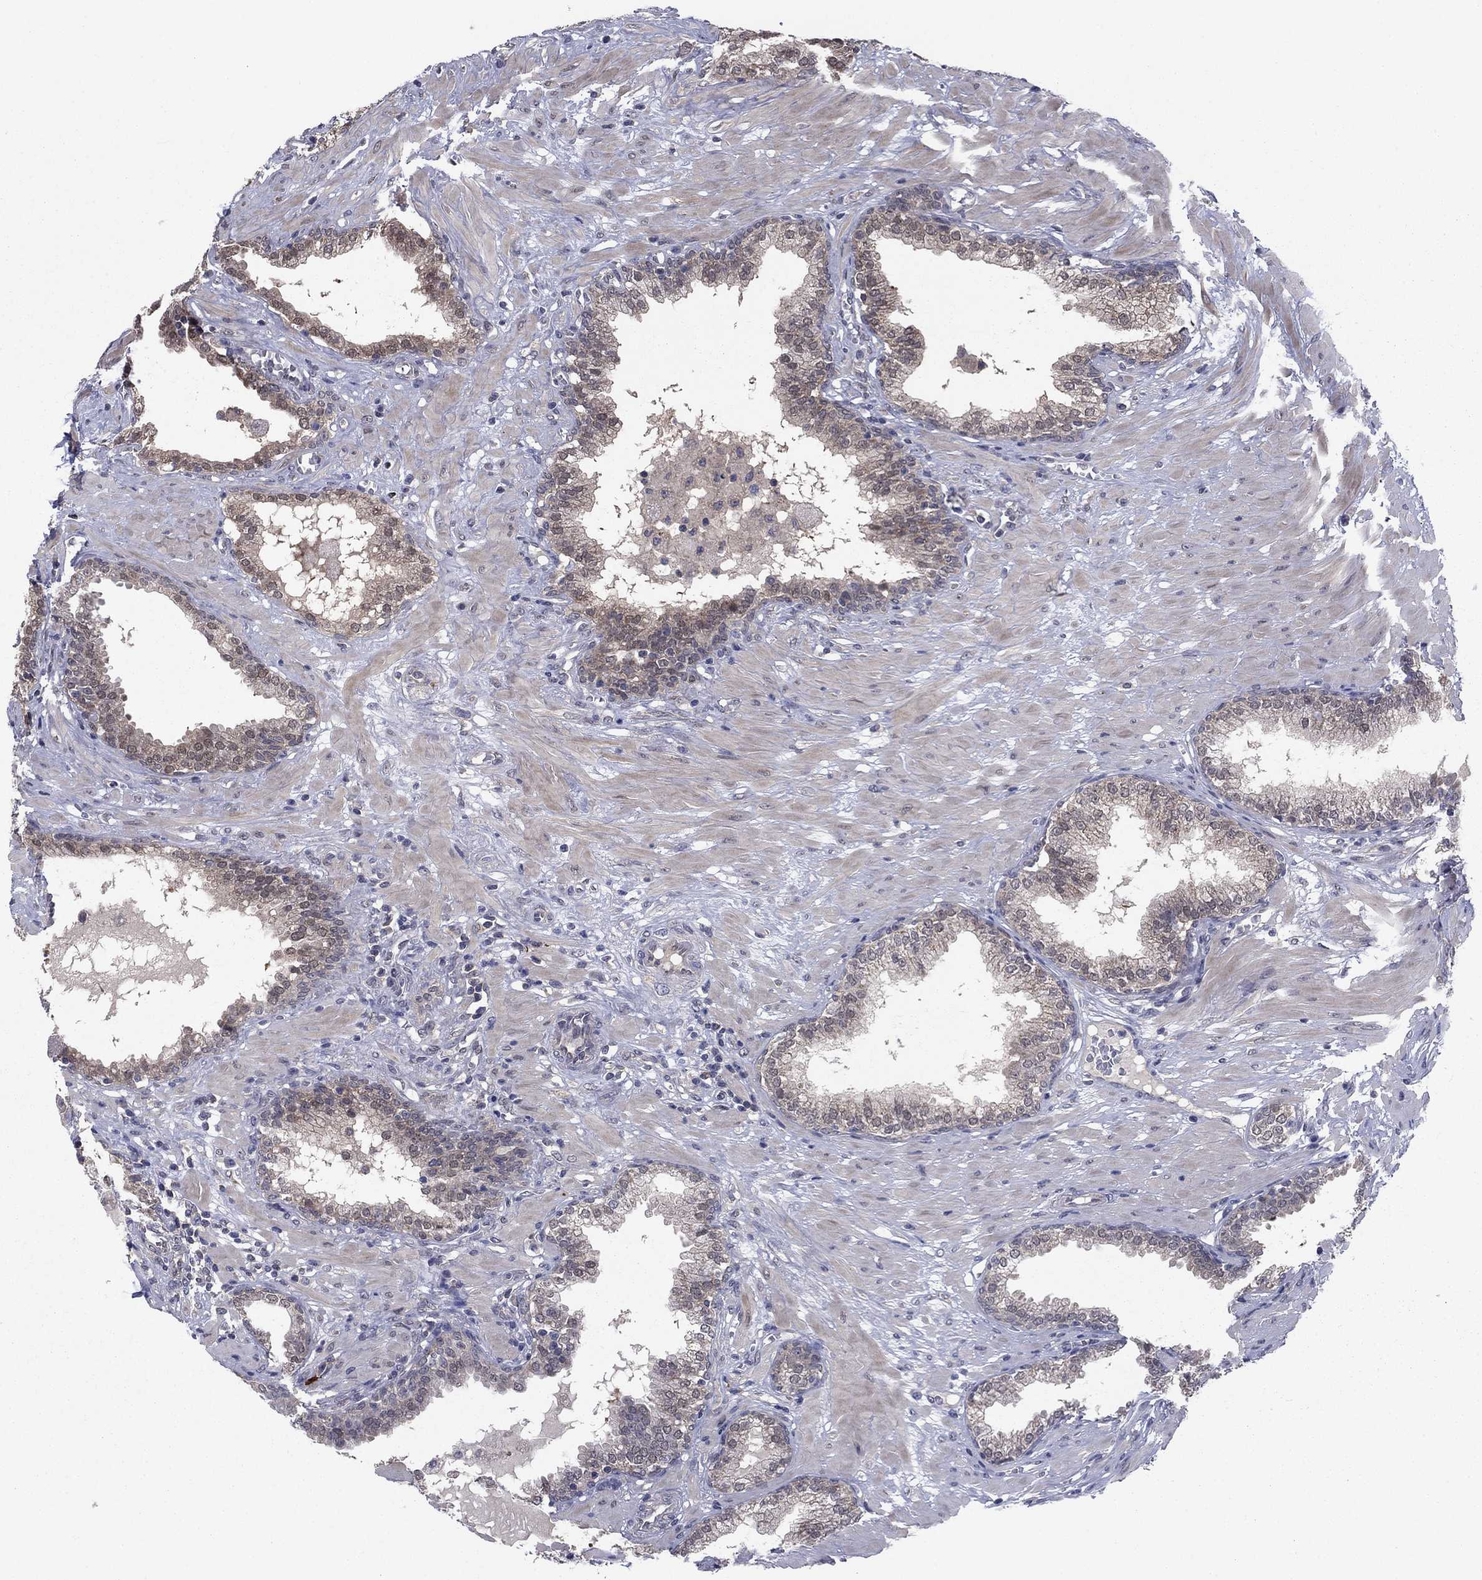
{"staining": {"intensity": "weak", "quantity": "<25%", "location": "cytoplasmic/membranous"}, "tissue": "prostate", "cell_type": "Glandular cells", "image_type": "normal", "snomed": [{"axis": "morphology", "description": "Normal tissue, NOS"}, {"axis": "topography", "description": "Prostate"}], "caption": "This is an IHC photomicrograph of benign human prostate. There is no positivity in glandular cells.", "gene": "GRHPR", "patient": {"sex": "male", "age": 64}}